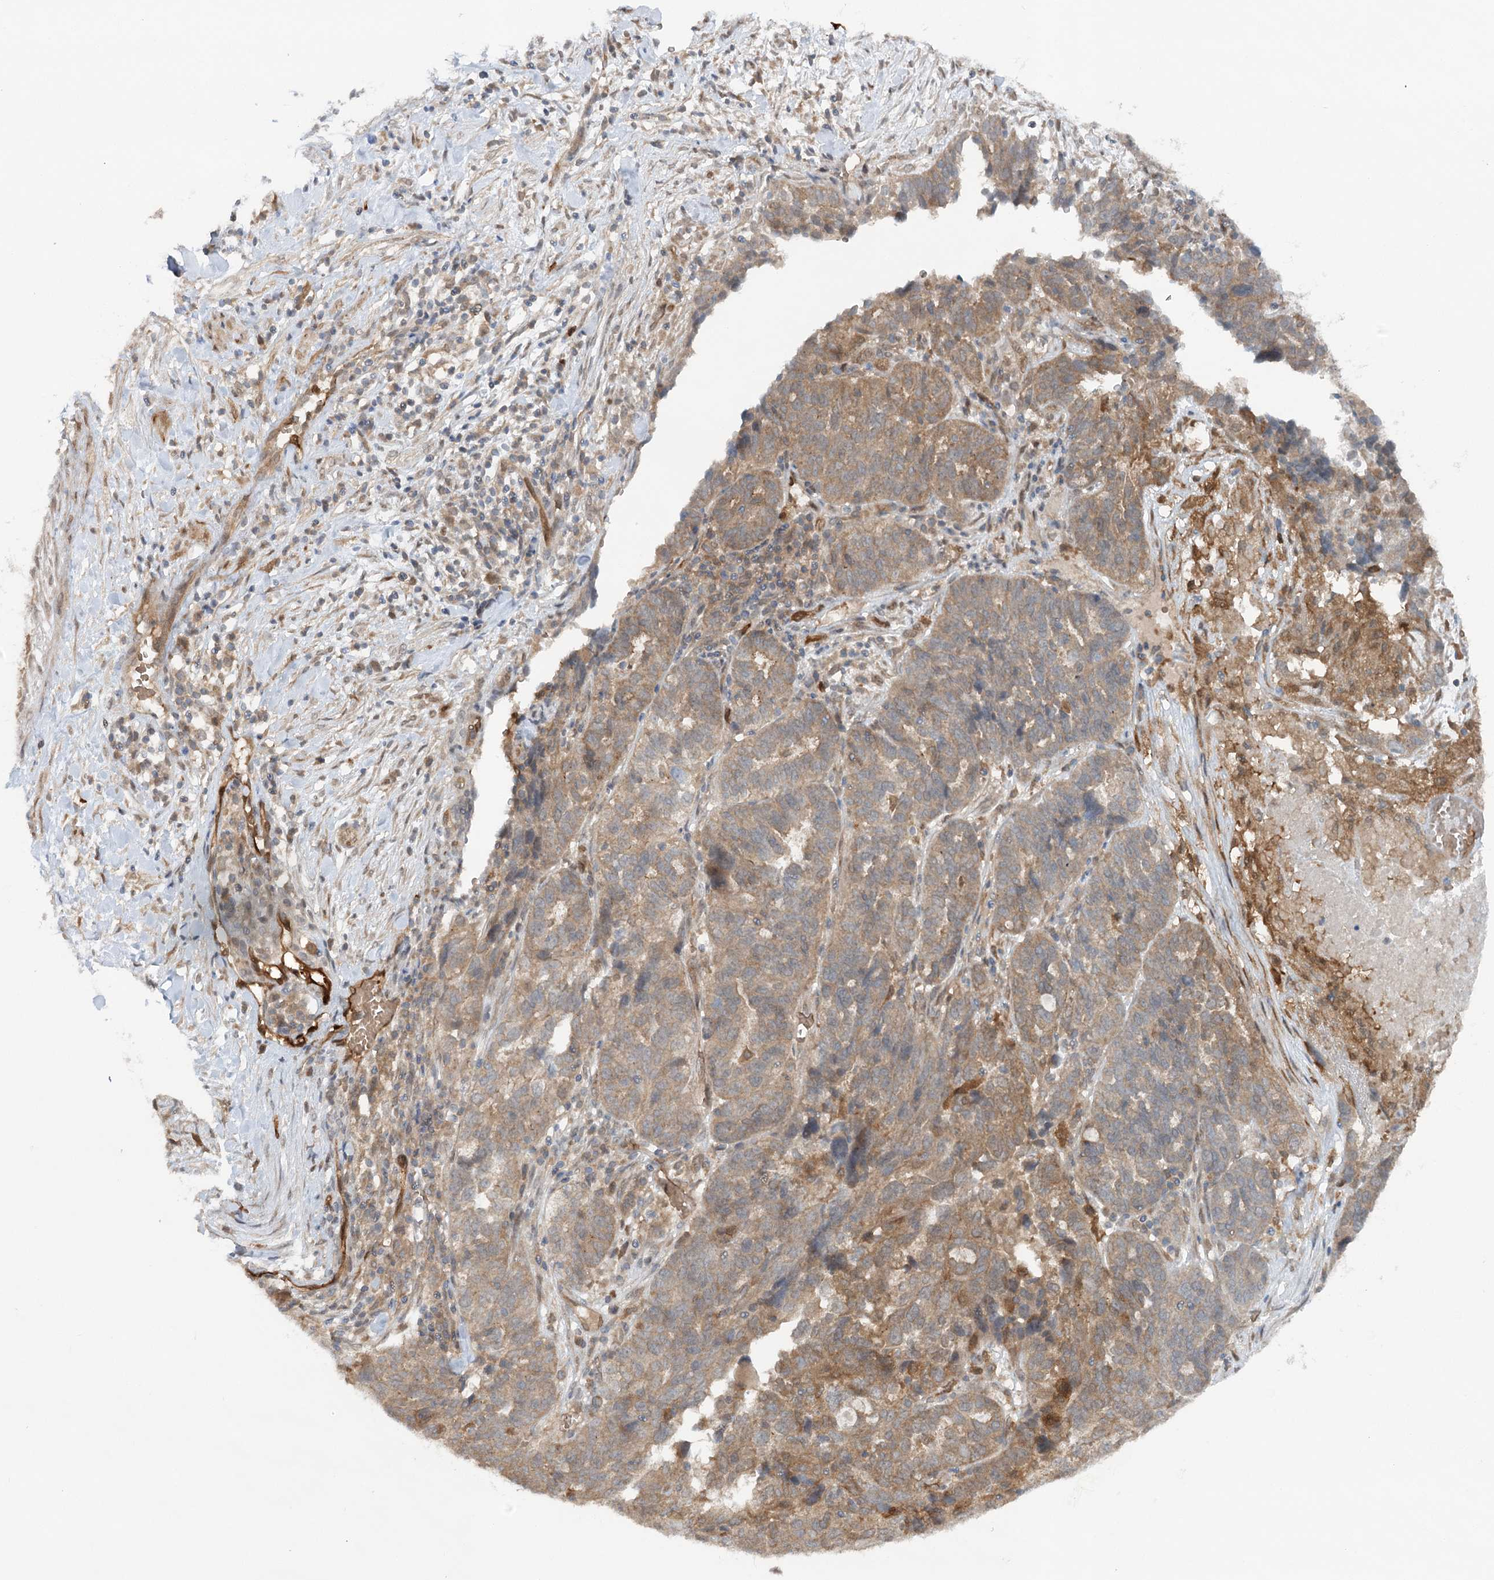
{"staining": {"intensity": "moderate", "quantity": "25%-75%", "location": "cytoplasmic/membranous"}, "tissue": "ovarian cancer", "cell_type": "Tumor cells", "image_type": "cancer", "snomed": [{"axis": "morphology", "description": "Cystadenocarcinoma, serous, NOS"}, {"axis": "topography", "description": "Ovary"}], "caption": "Immunohistochemistry (IHC) photomicrograph of human ovarian serous cystadenocarcinoma stained for a protein (brown), which shows medium levels of moderate cytoplasmic/membranous staining in approximately 25%-75% of tumor cells.", "gene": "GBE1", "patient": {"sex": "female", "age": 59}}